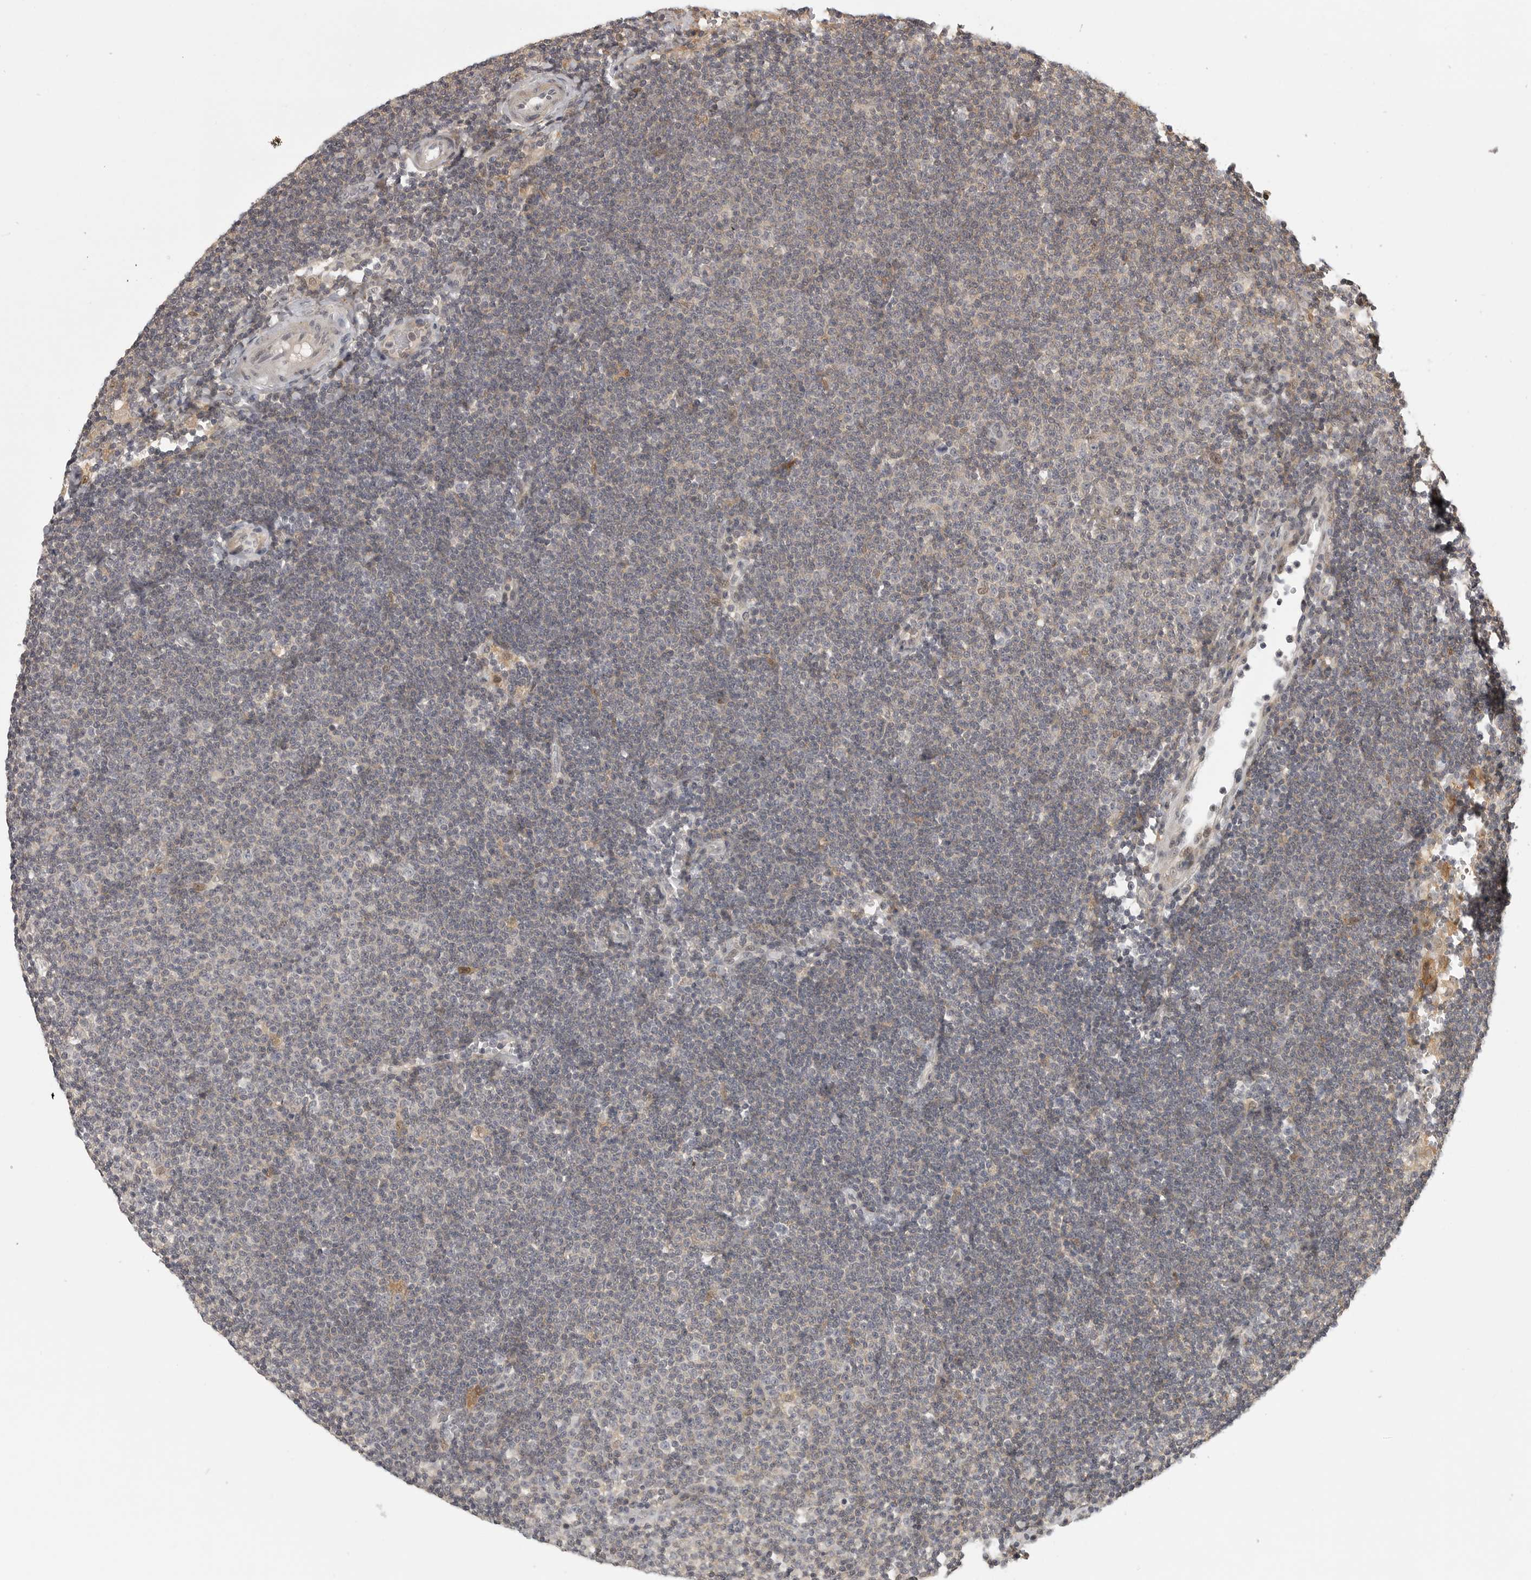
{"staining": {"intensity": "negative", "quantity": "none", "location": "none"}, "tissue": "lymphoma", "cell_type": "Tumor cells", "image_type": "cancer", "snomed": [{"axis": "morphology", "description": "Malignant lymphoma, non-Hodgkin's type, Low grade"}, {"axis": "topography", "description": "Lymph node"}], "caption": "This is an immunohistochemistry image of low-grade malignant lymphoma, non-Hodgkin's type. There is no expression in tumor cells.", "gene": "UROD", "patient": {"sex": "female", "age": 53}}